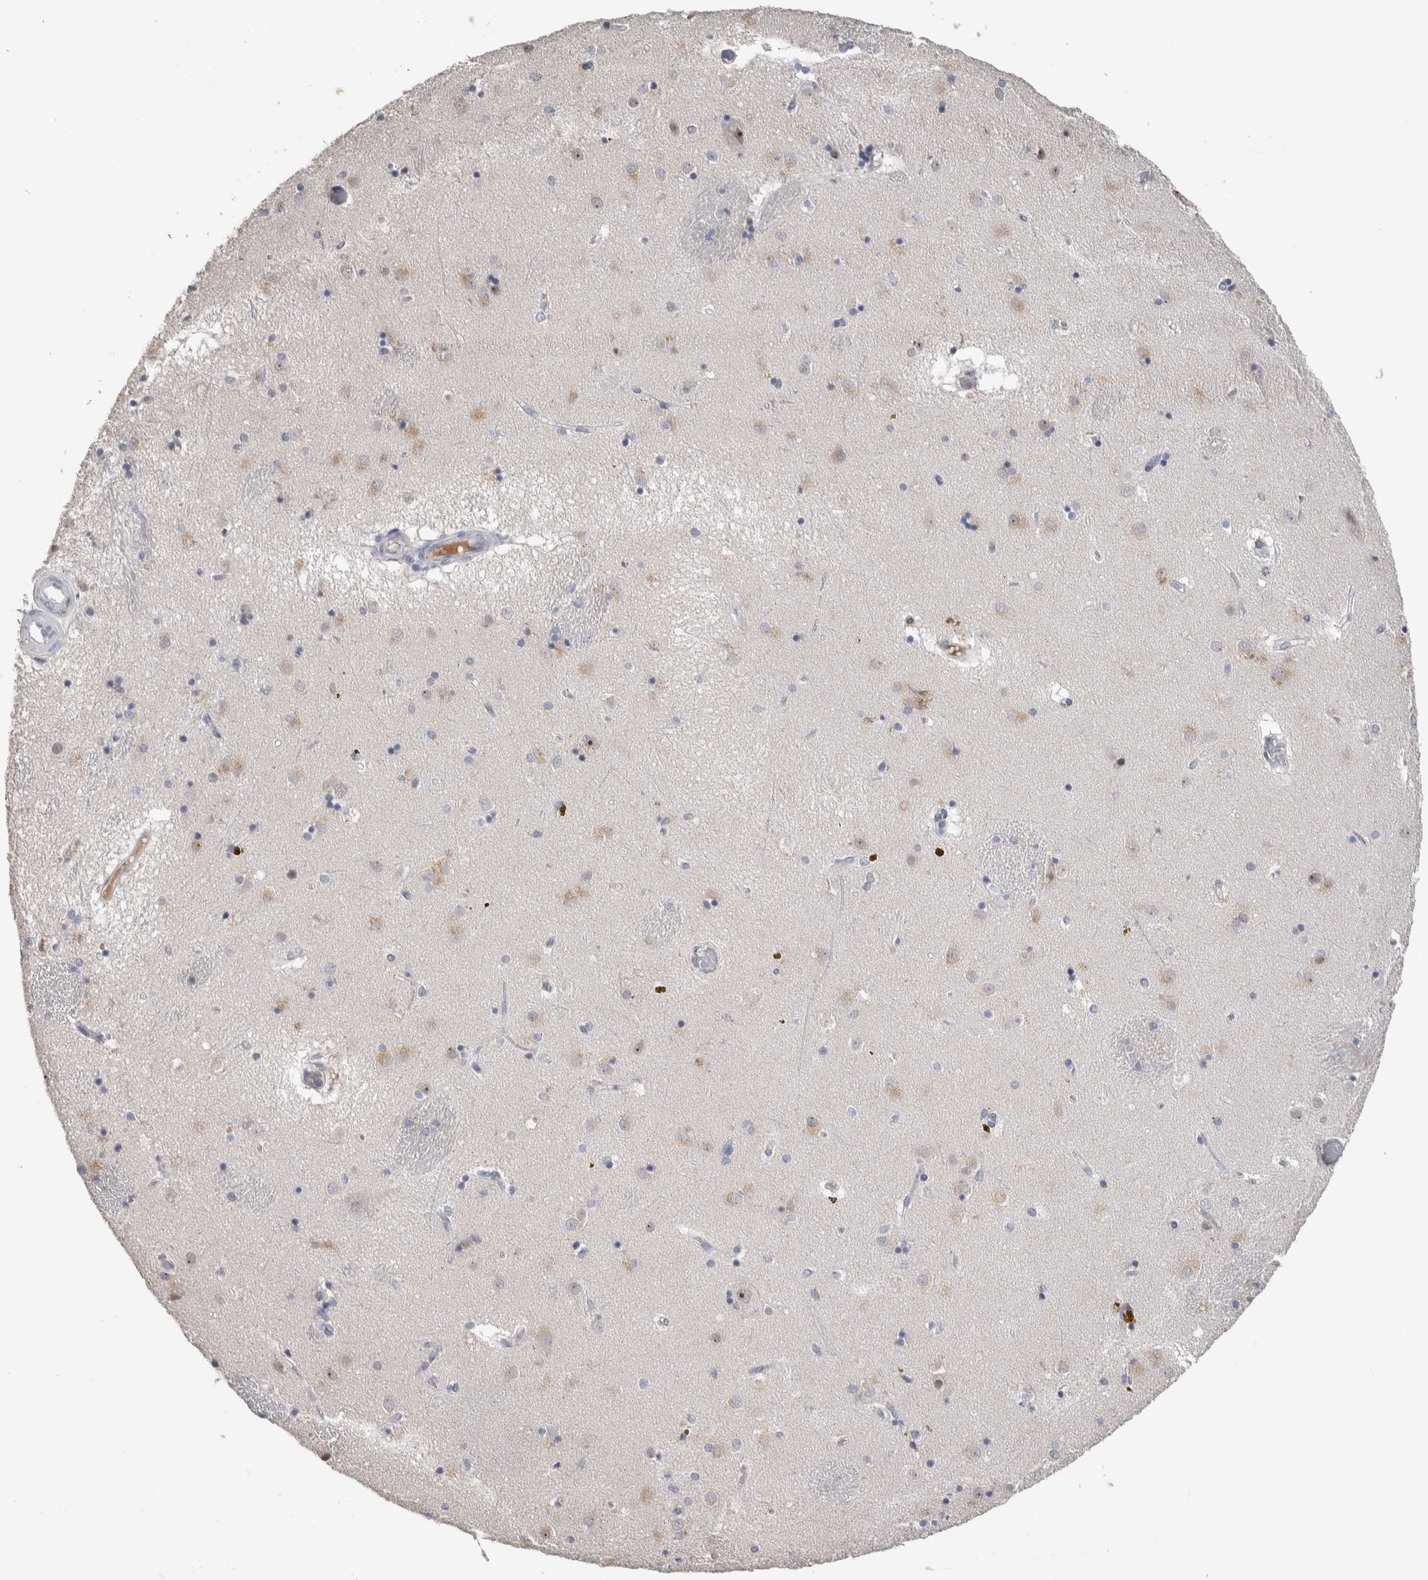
{"staining": {"intensity": "weak", "quantity": "<25%", "location": "cytoplasmic/membranous"}, "tissue": "caudate", "cell_type": "Glial cells", "image_type": "normal", "snomed": [{"axis": "morphology", "description": "Normal tissue, NOS"}, {"axis": "topography", "description": "Lateral ventricle wall"}], "caption": "Caudate was stained to show a protein in brown. There is no significant staining in glial cells. (IHC, brightfield microscopy, high magnification).", "gene": "TMEM102", "patient": {"sex": "male", "age": 70}}